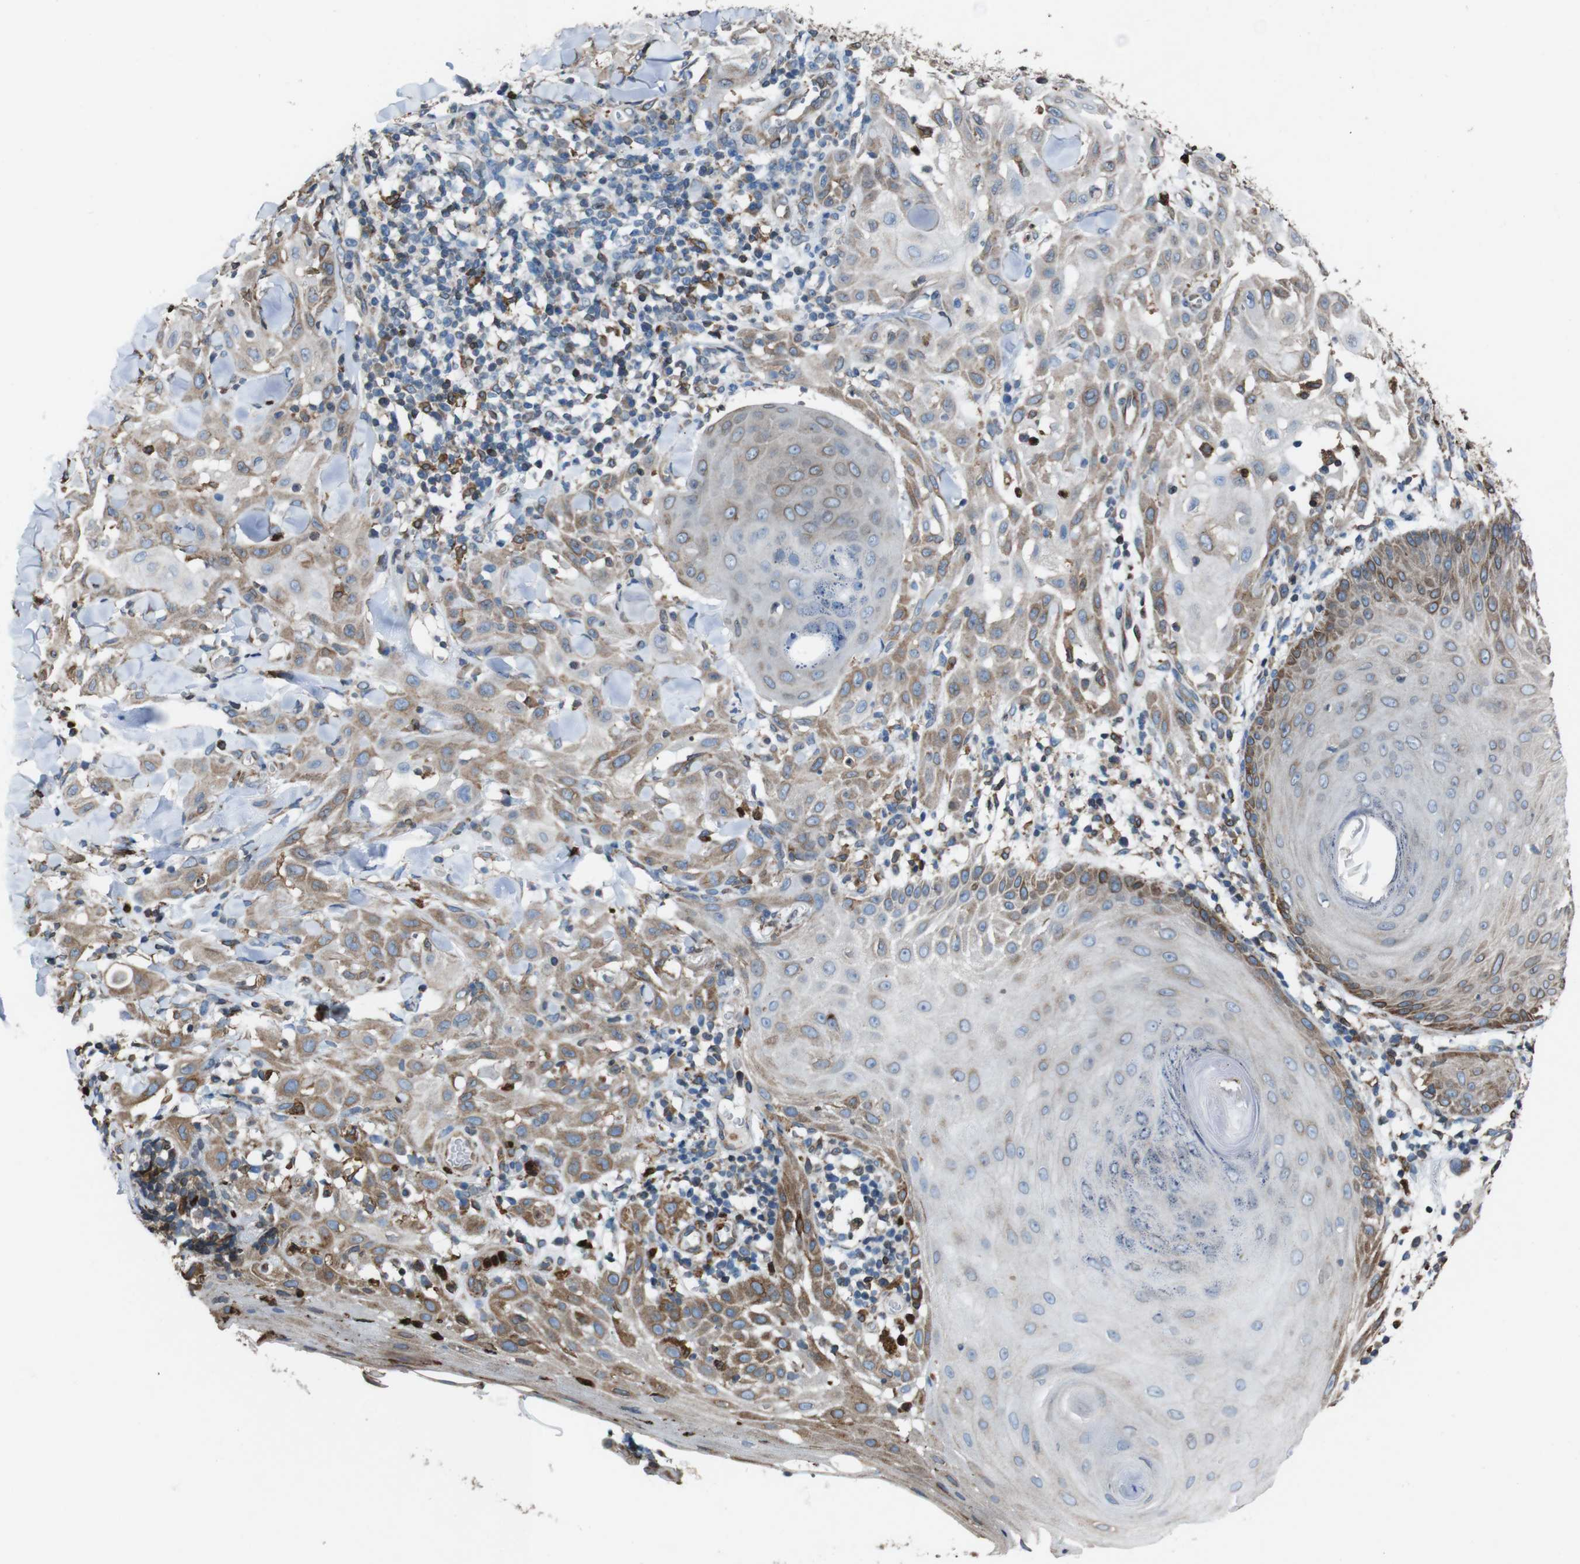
{"staining": {"intensity": "moderate", "quantity": ">75%", "location": "cytoplasmic/membranous"}, "tissue": "skin cancer", "cell_type": "Tumor cells", "image_type": "cancer", "snomed": [{"axis": "morphology", "description": "Squamous cell carcinoma, NOS"}, {"axis": "topography", "description": "Skin"}], "caption": "Approximately >75% of tumor cells in skin squamous cell carcinoma display moderate cytoplasmic/membranous protein expression as visualized by brown immunohistochemical staining.", "gene": "APMAP", "patient": {"sex": "male", "age": 24}}